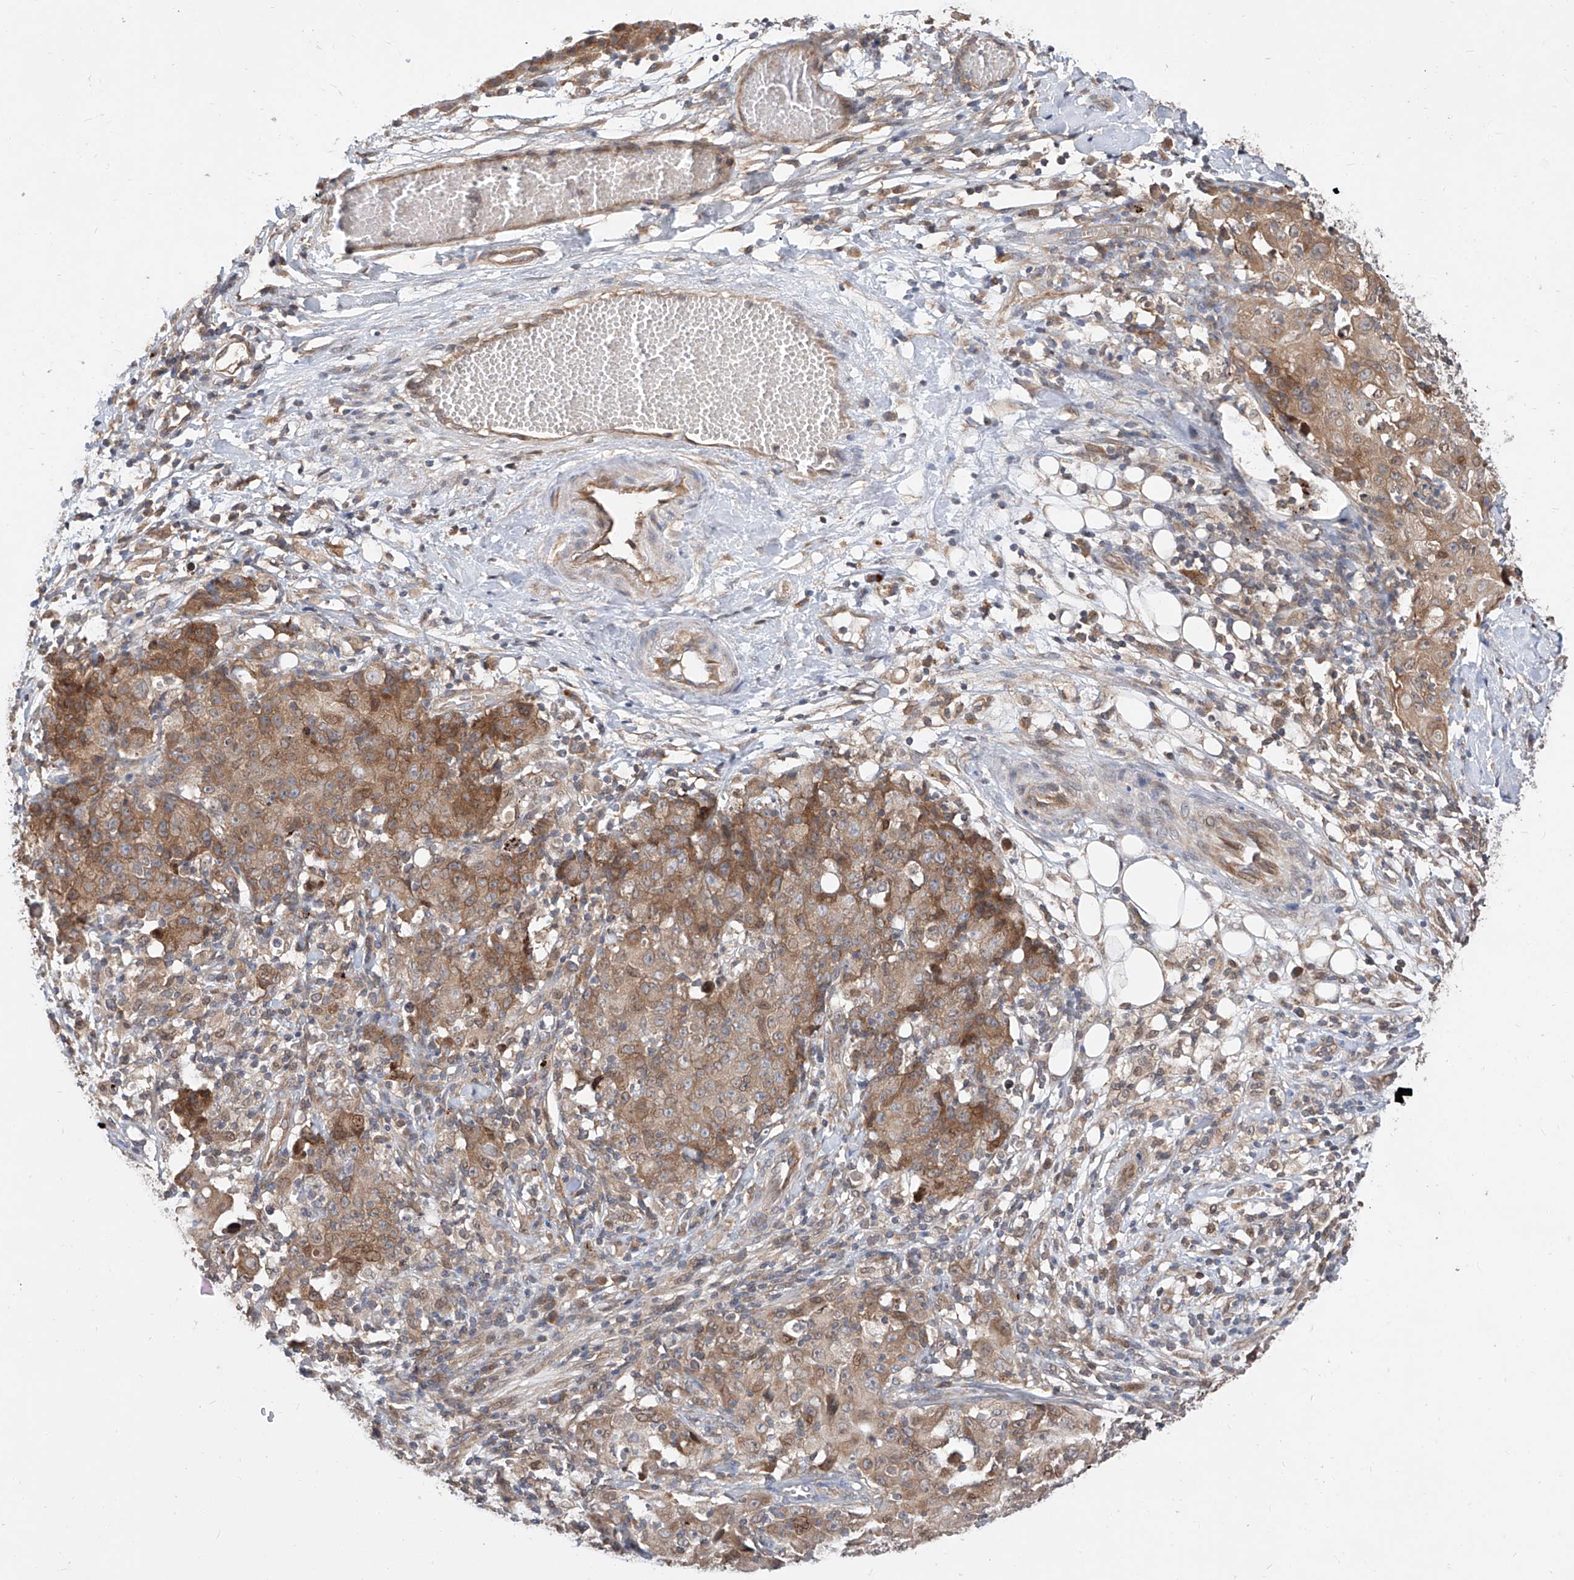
{"staining": {"intensity": "moderate", "quantity": ">75%", "location": "cytoplasmic/membranous,nuclear"}, "tissue": "ovarian cancer", "cell_type": "Tumor cells", "image_type": "cancer", "snomed": [{"axis": "morphology", "description": "Carcinoma, endometroid"}, {"axis": "topography", "description": "Ovary"}], "caption": "This is a micrograph of immunohistochemistry staining of ovarian cancer, which shows moderate positivity in the cytoplasmic/membranous and nuclear of tumor cells.", "gene": "DIRAS3", "patient": {"sex": "female", "age": 42}}